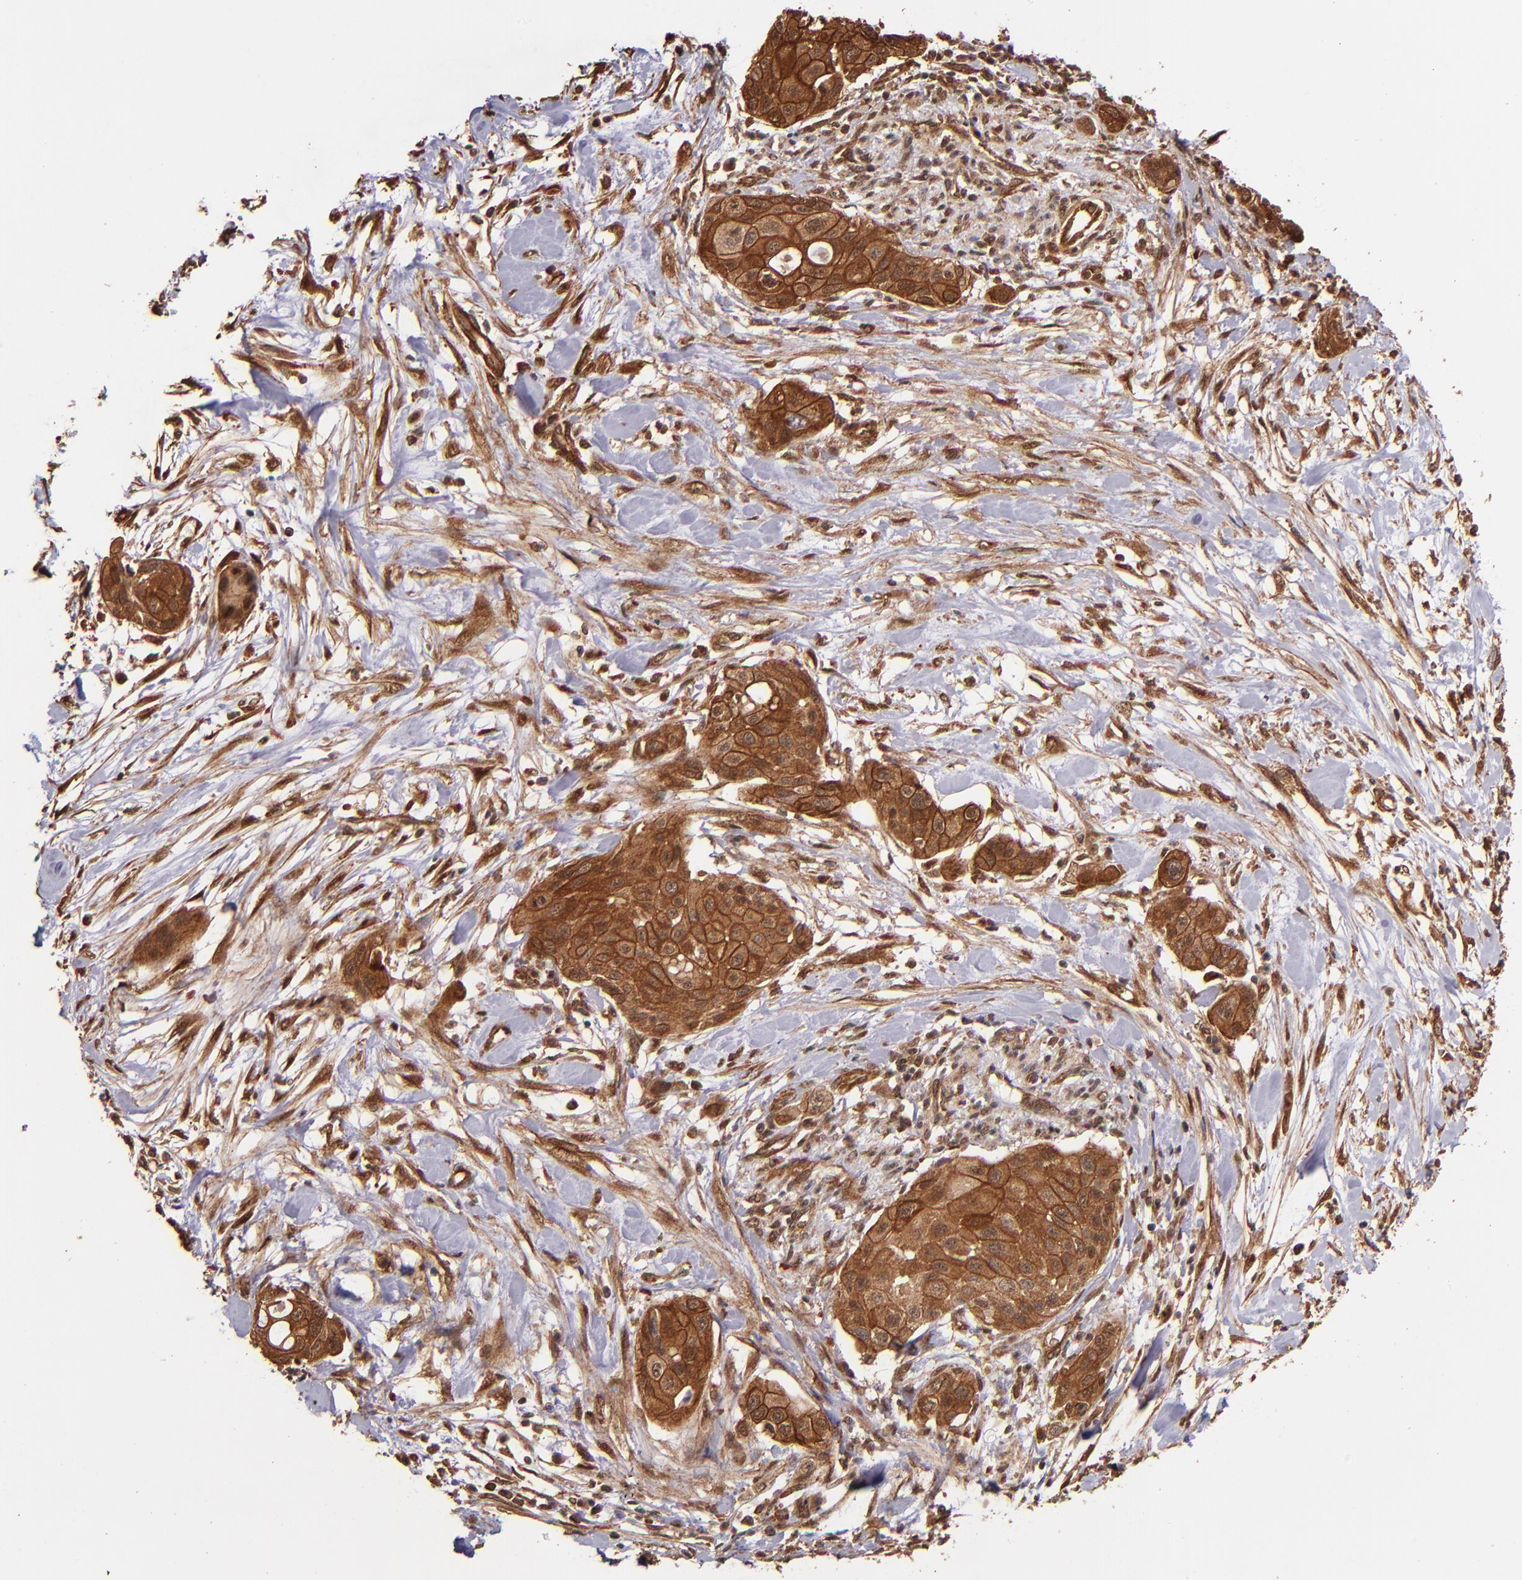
{"staining": {"intensity": "strong", "quantity": ">75%", "location": "cytoplasmic/membranous"}, "tissue": "pancreatic cancer", "cell_type": "Tumor cells", "image_type": "cancer", "snomed": [{"axis": "morphology", "description": "Adenocarcinoma, NOS"}, {"axis": "topography", "description": "Pancreas"}], "caption": "Pancreatic adenocarcinoma stained with IHC exhibits strong cytoplasmic/membranous positivity in approximately >75% of tumor cells.", "gene": "STX8", "patient": {"sex": "female", "age": 60}}